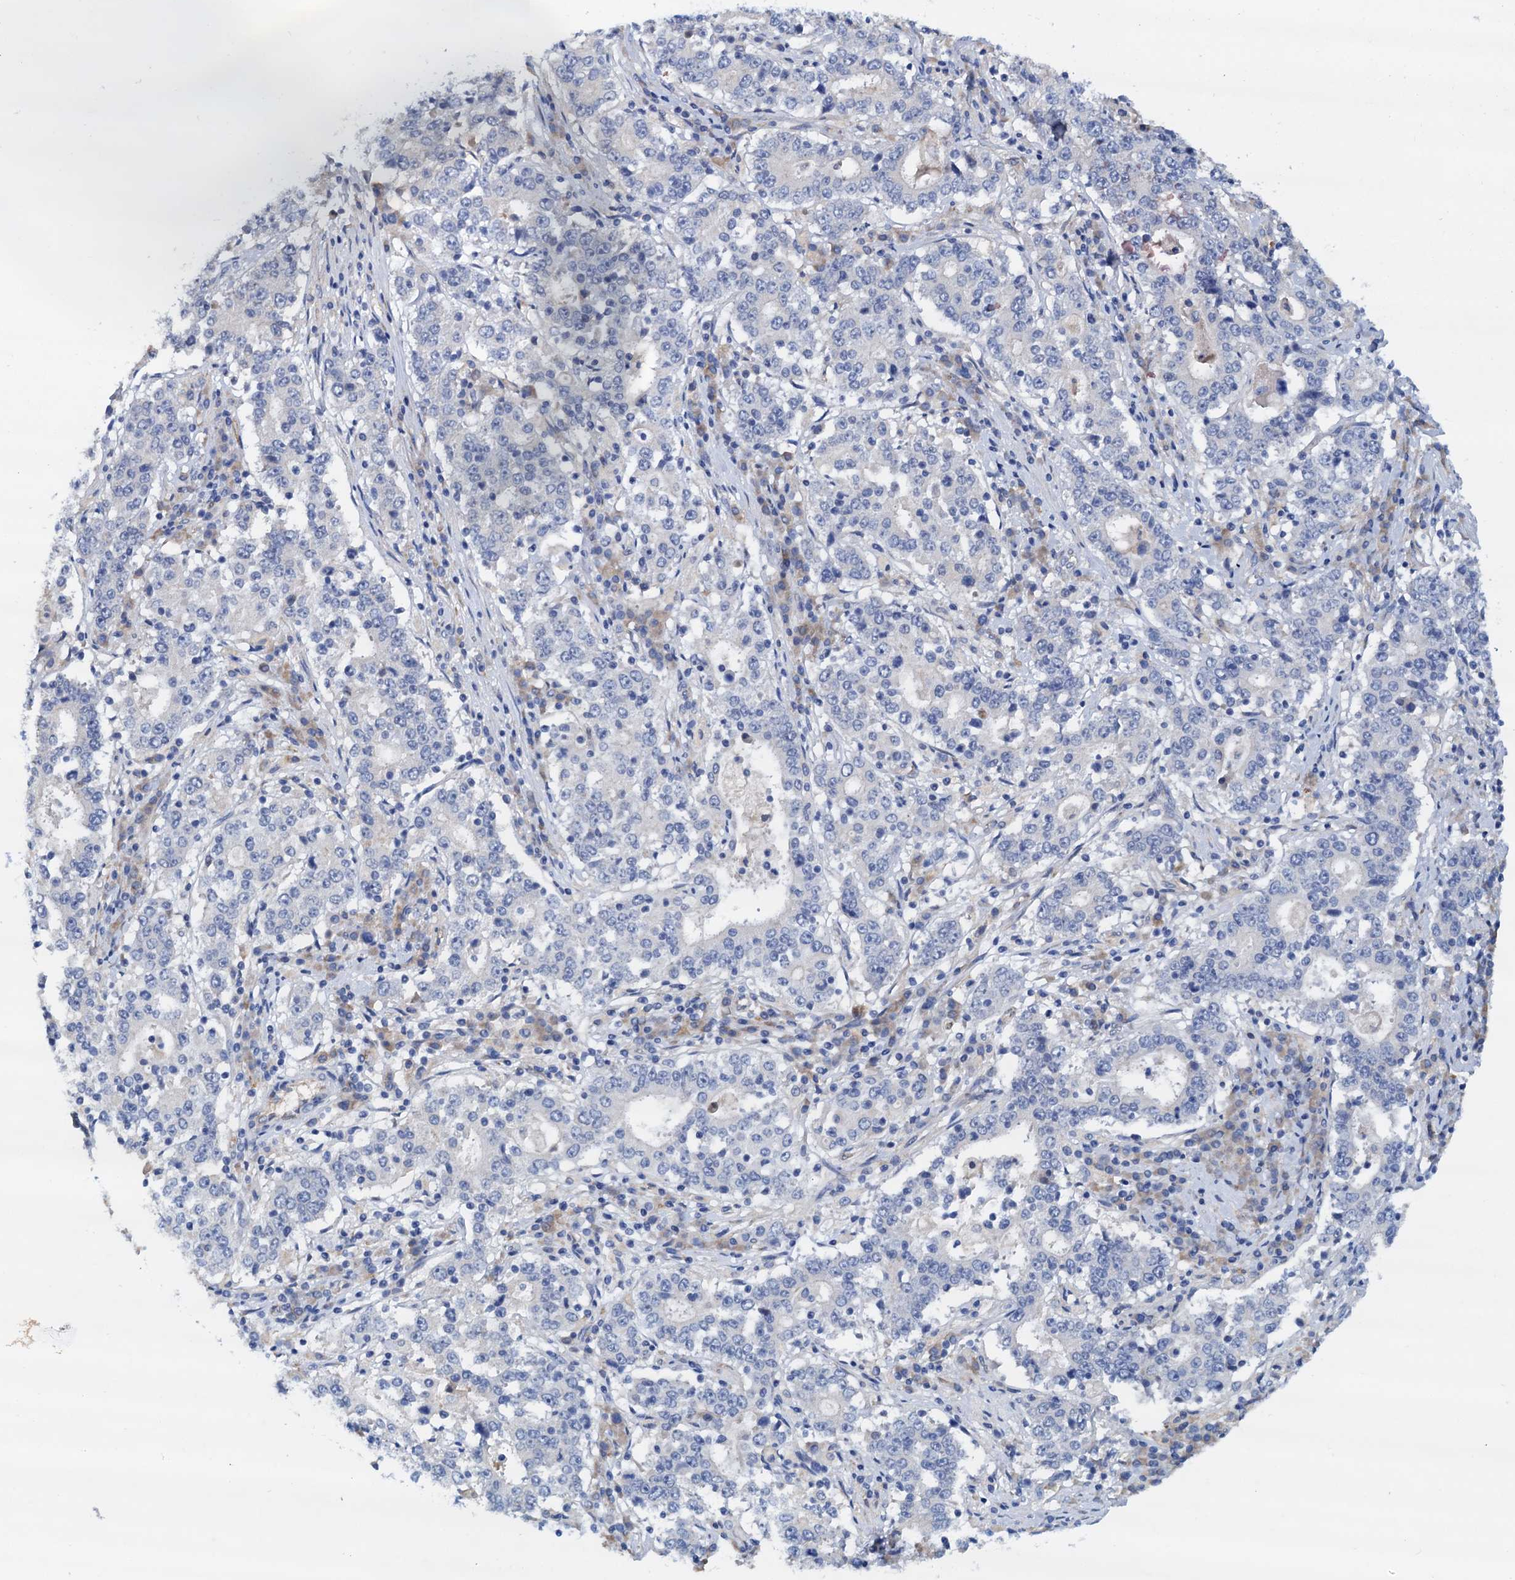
{"staining": {"intensity": "negative", "quantity": "none", "location": "none"}, "tissue": "stomach cancer", "cell_type": "Tumor cells", "image_type": "cancer", "snomed": [{"axis": "morphology", "description": "Adenocarcinoma, NOS"}, {"axis": "topography", "description": "Stomach"}], "caption": "Stomach cancer stained for a protein using immunohistochemistry (IHC) displays no expression tumor cells.", "gene": "RASSF9", "patient": {"sex": "male", "age": 59}}